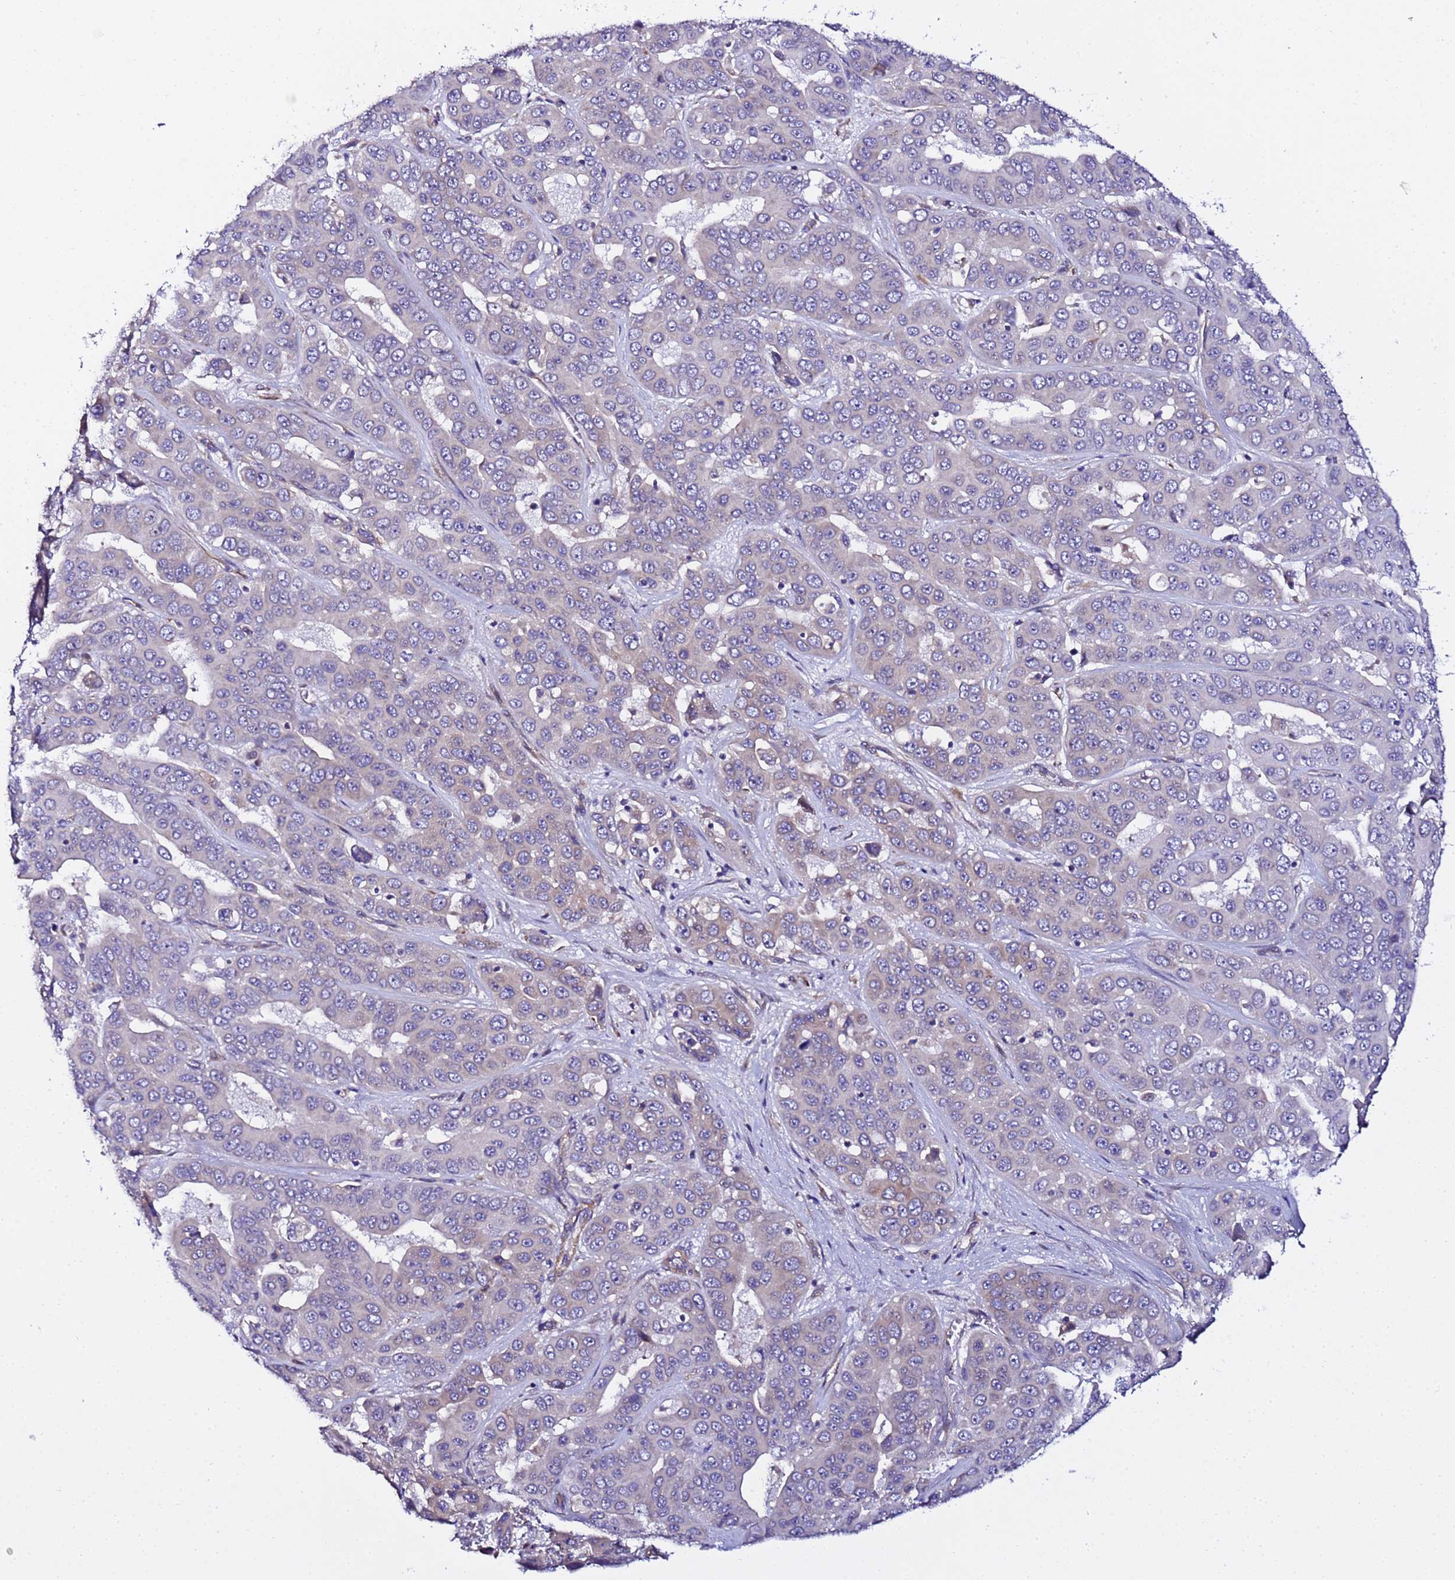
{"staining": {"intensity": "negative", "quantity": "none", "location": "none"}, "tissue": "liver cancer", "cell_type": "Tumor cells", "image_type": "cancer", "snomed": [{"axis": "morphology", "description": "Cholangiocarcinoma"}, {"axis": "topography", "description": "Liver"}], "caption": "DAB (3,3'-diaminobenzidine) immunohistochemical staining of liver cholangiocarcinoma shows no significant expression in tumor cells.", "gene": "JRKL", "patient": {"sex": "female", "age": 52}}